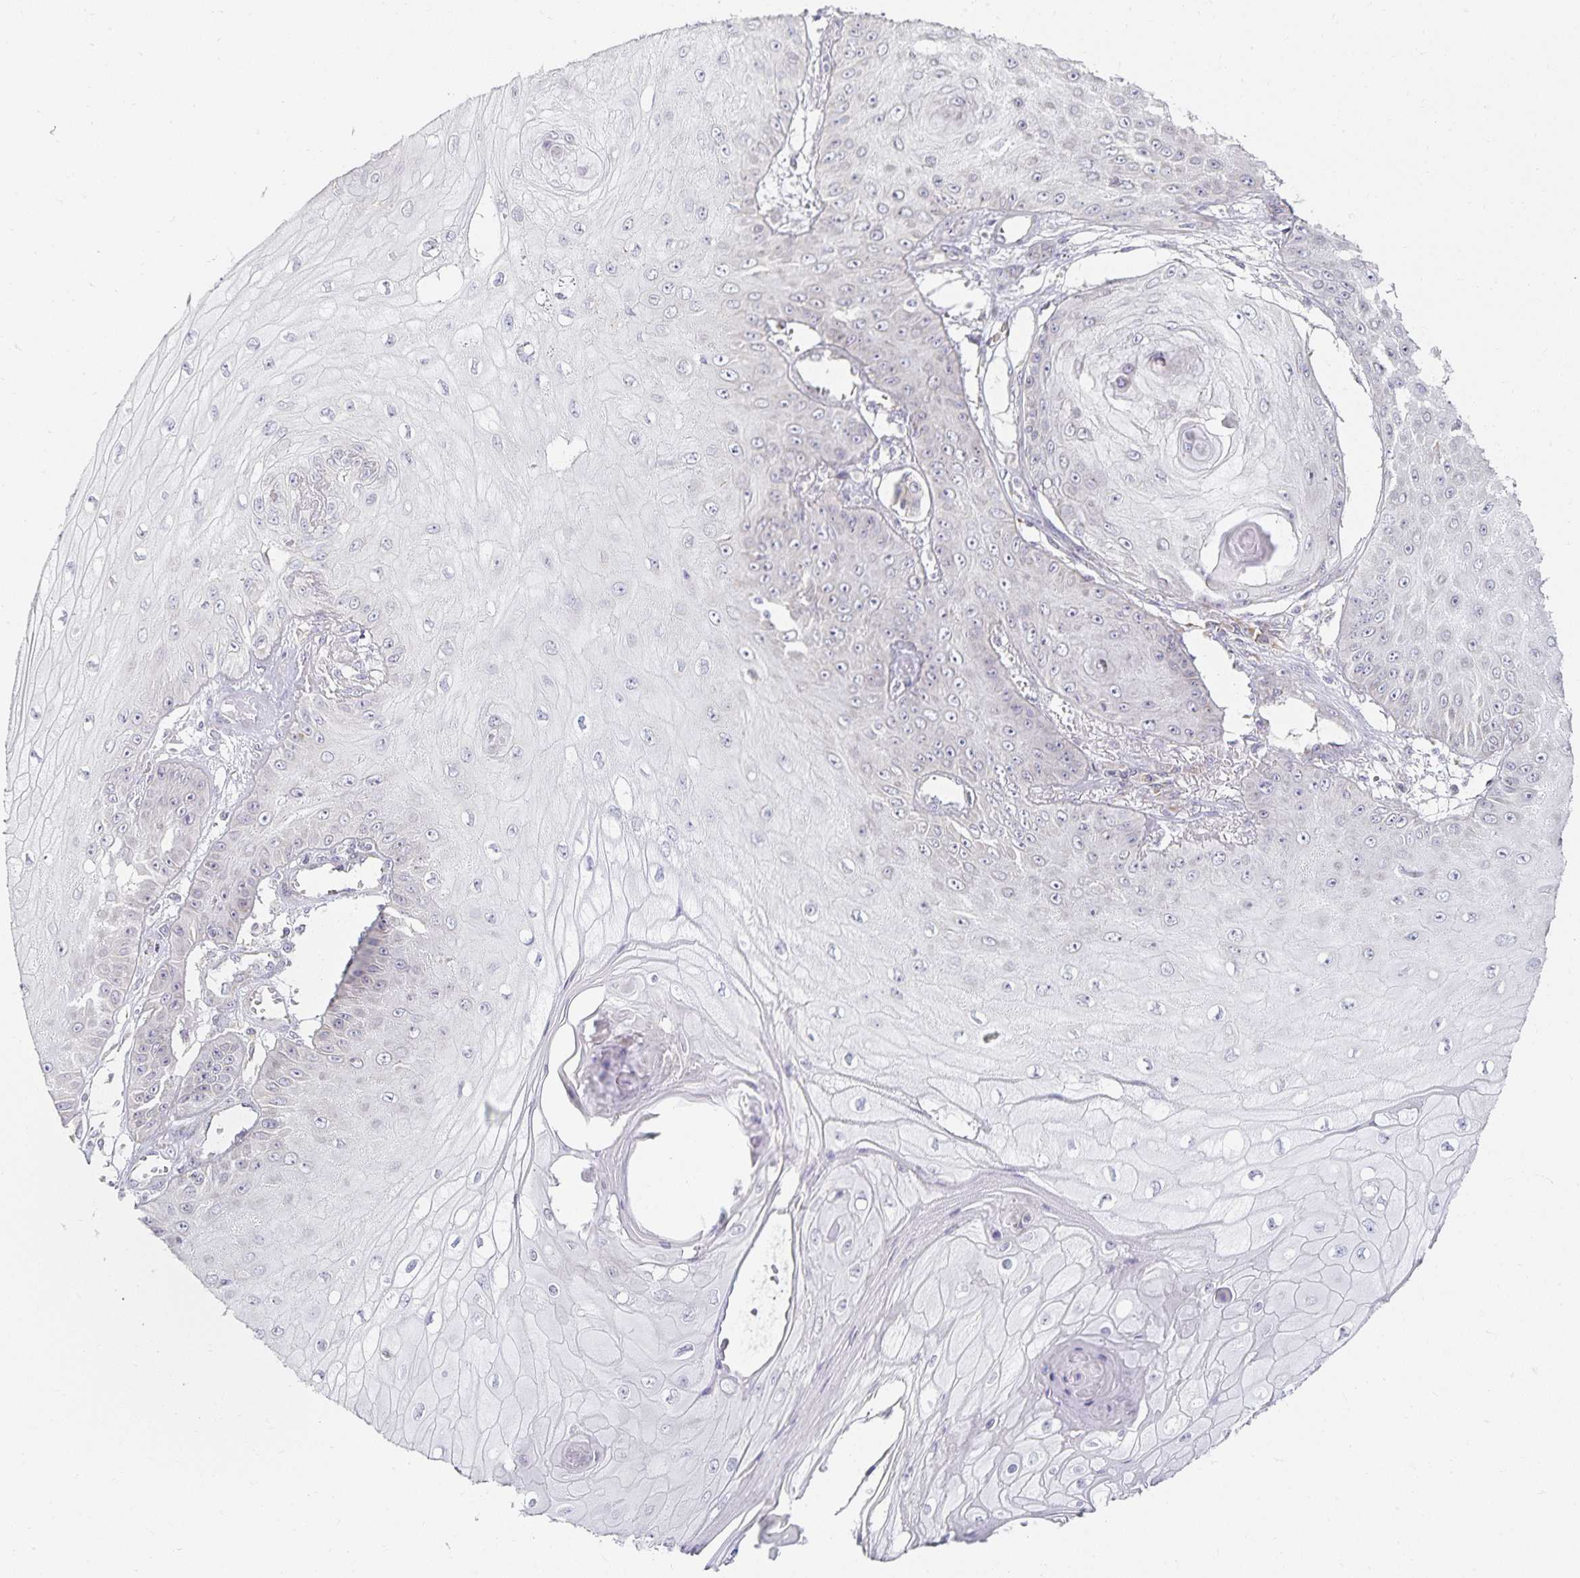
{"staining": {"intensity": "negative", "quantity": "none", "location": "none"}, "tissue": "skin cancer", "cell_type": "Tumor cells", "image_type": "cancer", "snomed": [{"axis": "morphology", "description": "Squamous cell carcinoma, NOS"}, {"axis": "topography", "description": "Skin"}], "caption": "Tumor cells are negative for brown protein staining in skin cancer. The staining is performed using DAB (3,3'-diaminobenzidine) brown chromogen with nuclei counter-stained in using hematoxylin.", "gene": "GP2", "patient": {"sex": "male", "age": 70}}